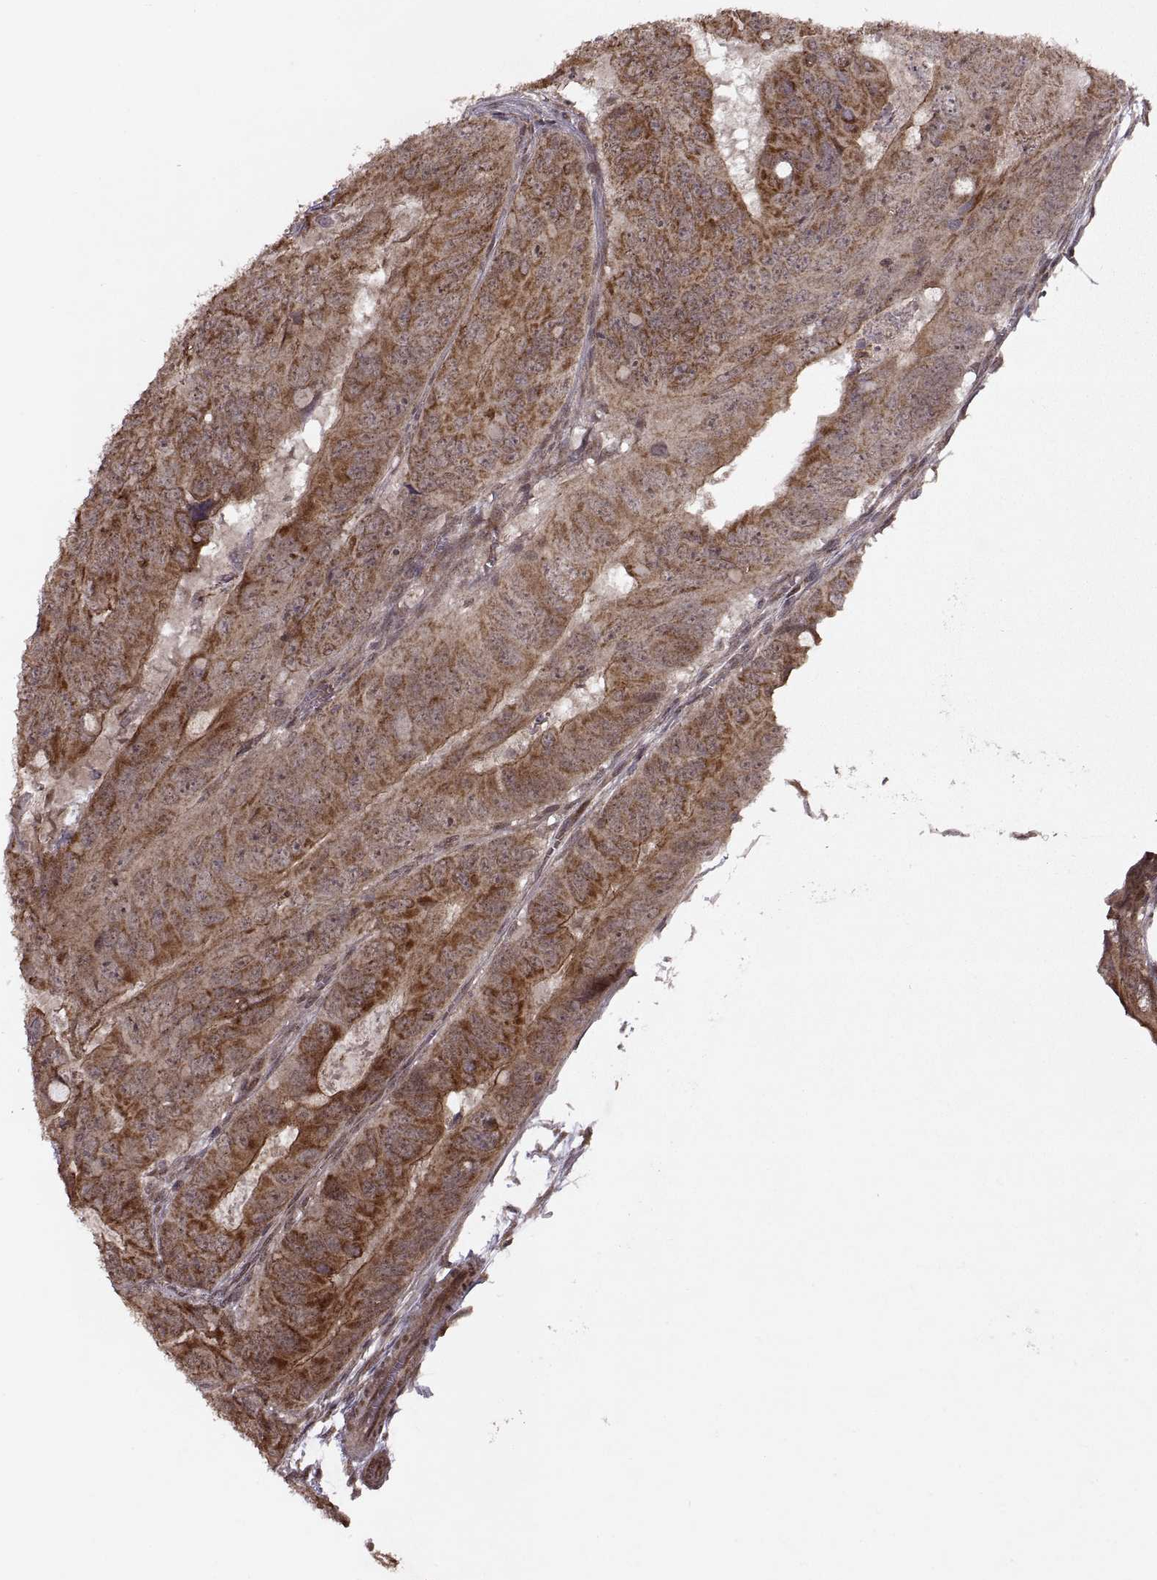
{"staining": {"intensity": "moderate", "quantity": ">75%", "location": "cytoplasmic/membranous"}, "tissue": "colorectal cancer", "cell_type": "Tumor cells", "image_type": "cancer", "snomed": [{"axis": "morphology", "description": "Adenocarcinoma, NOS"}, {"axis": "topography", "description": "Colon"}], "caption": "There is medium levels of moderate cytoplasmic/membranous staining in tumor cells of colorectal cancer (adenocarcinoma), as demonstrated by immunohistochemical staining (brown color).", "gene": "PTOV1", "patient": {"sex": "male", "age": 79}}